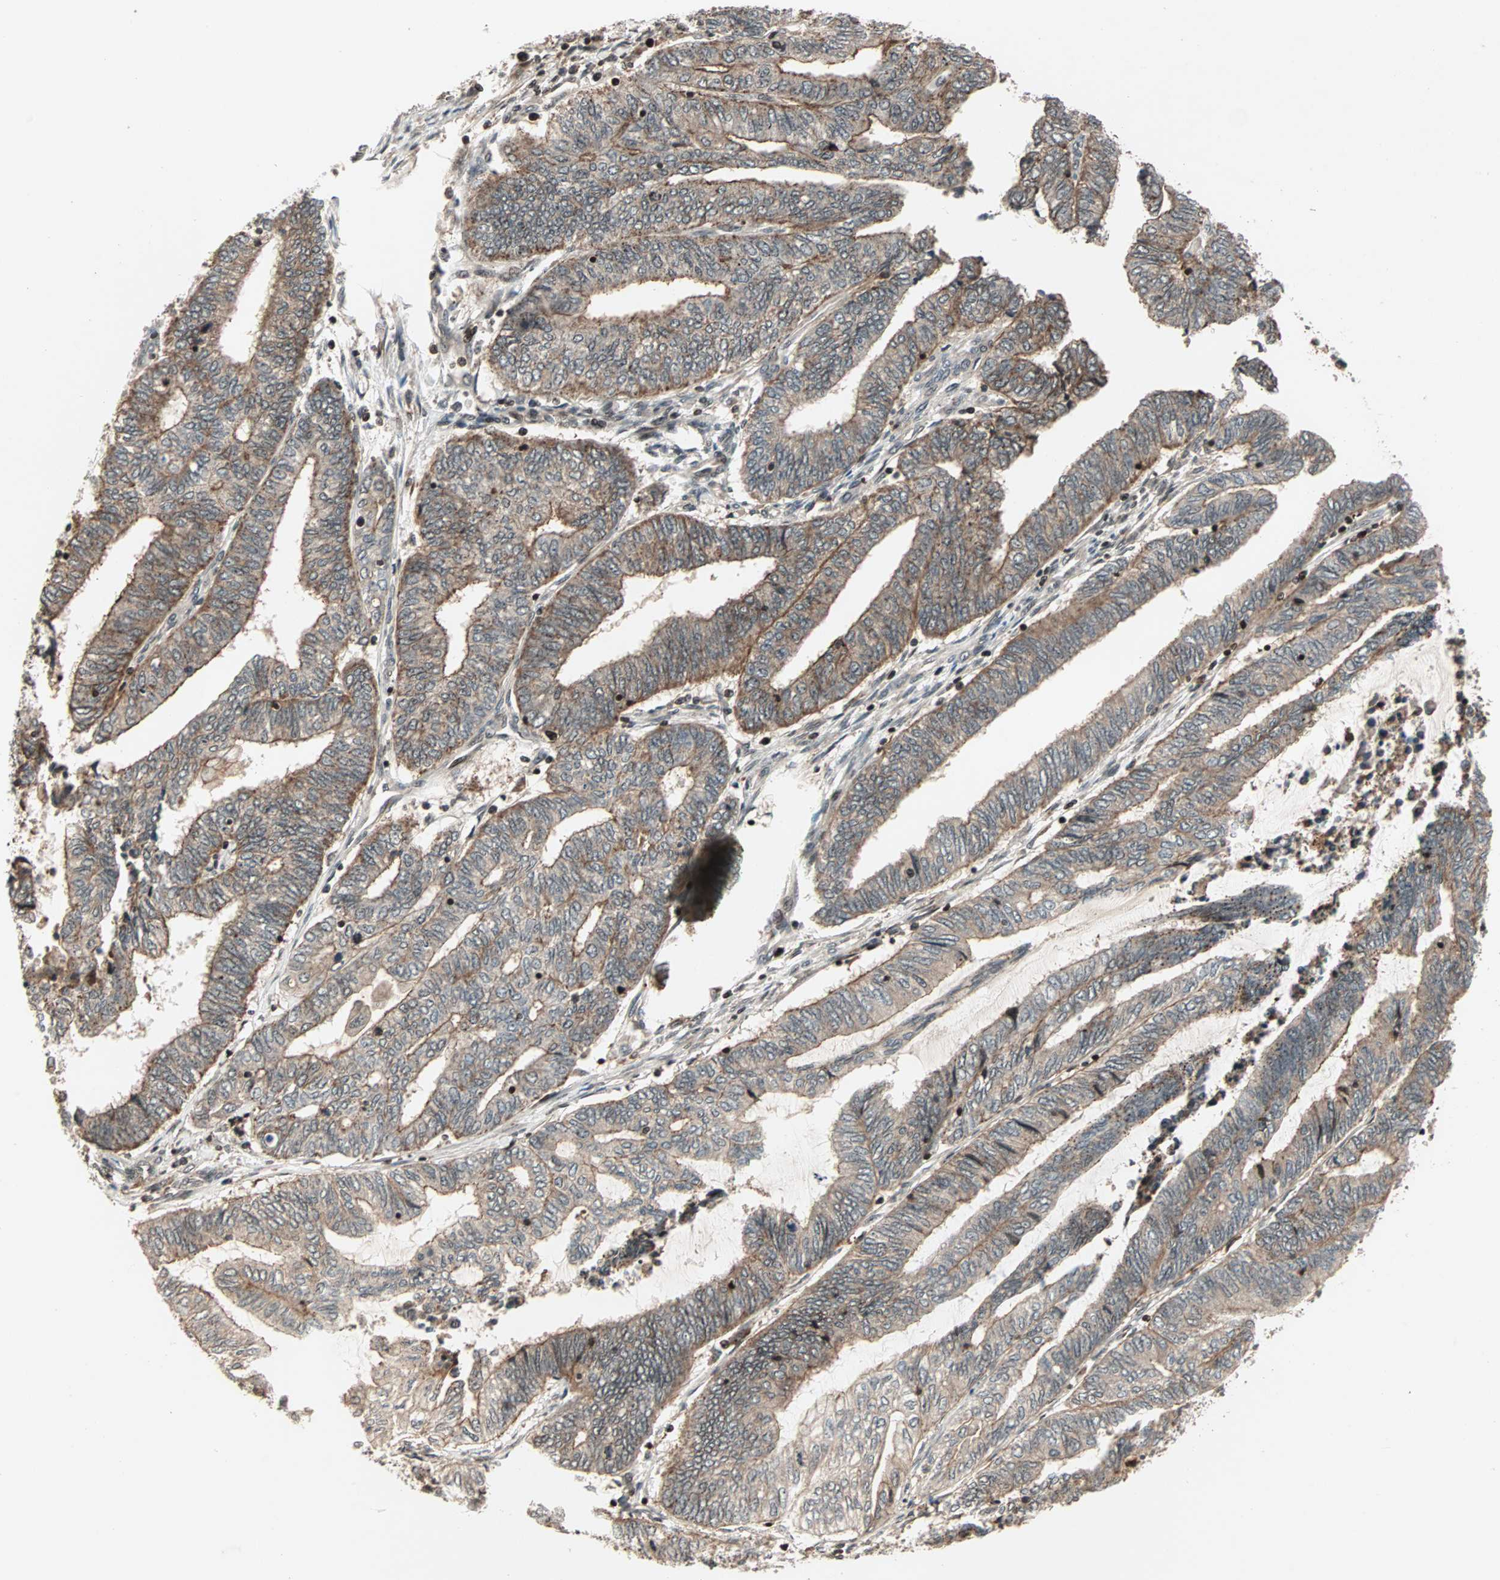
{"staining": {"intensity": "strong", "quantity": ">75%", "location": "cytoplasmic/membranous,nuclear"}, "tissue": "endometrial cancer", "cell_type": "Tumor cells", "image_type": "cancer", "snomed": [{"axis": "morphology", "description": "Adenocarcinoma, NOS"}, {"axis": "topography", "description": "Uterus"}, {"axis": "topography", "description": "Endometrium"}], "caption": "This histopathology image reveals IHC staining of endometrial cancer (adenocarcinoma), with high strong cytoplasmic/membranous and nuclear expression in about >75% of tumor cells.", "gene": "ZBED9", "patient": {"sex": "female", "age": 70}}